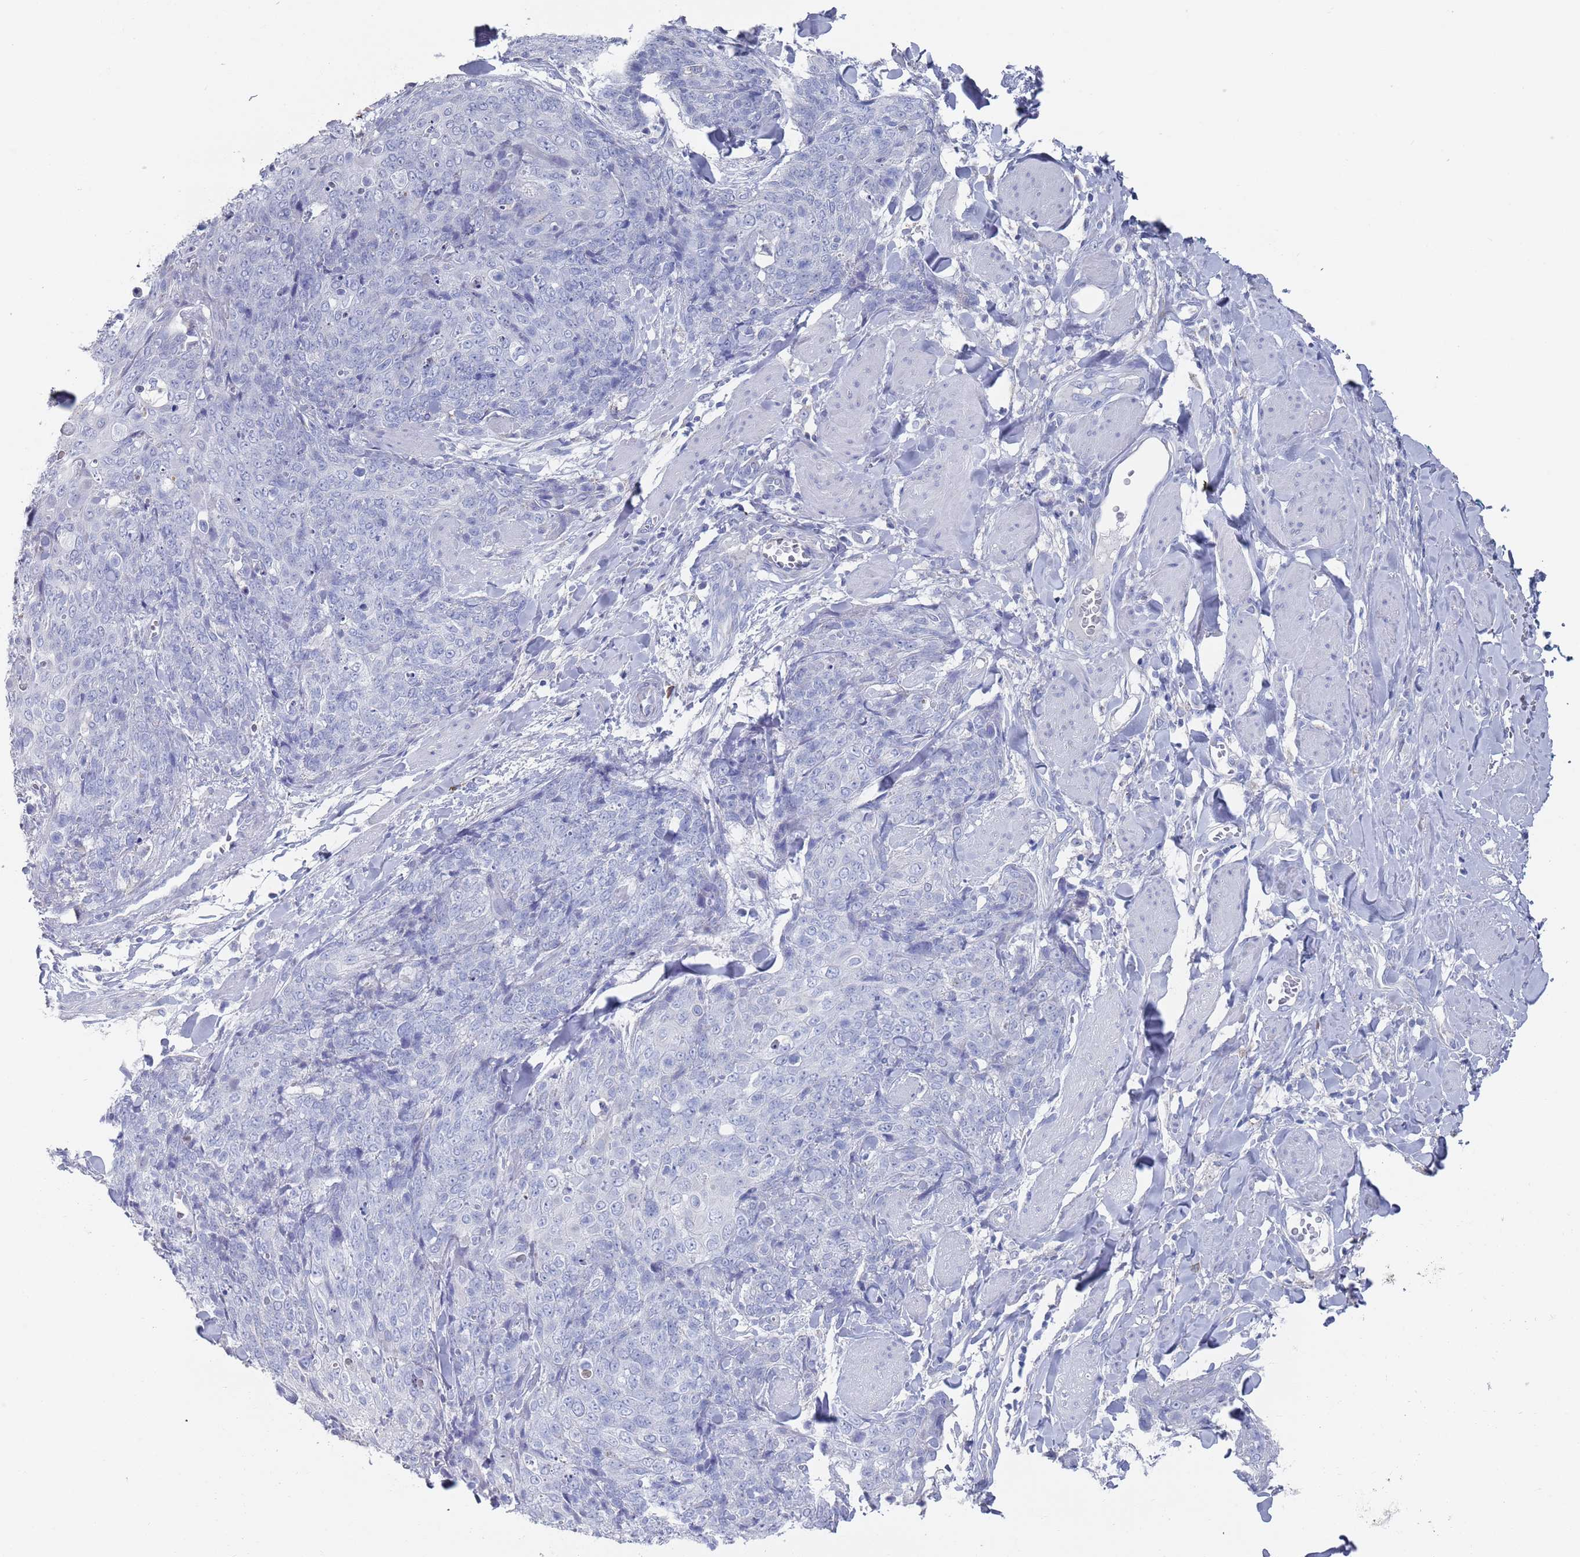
{"staining": {"intensity": "negative", "quantity": "none", "location": "none"}, "tissue": "skin cancer", "cell_type": "Tumor cells", "image_type": "cancer", "snomed": [{"axis": "morphology", "description": "Squamous cell carcinoma, NOS"}, {"axis": "topography", "description": "Skin"}, {"axis": "topography", "description": "Vulva"}], "caption": "Immunohistochemistry (IHC) micrograph of skin squamous cell carcinoma stained for a protein (brown), which reveals no expression in tumor cells.", "gene": "MAT1A", "patient": {"sex": "female", "age": 85}}